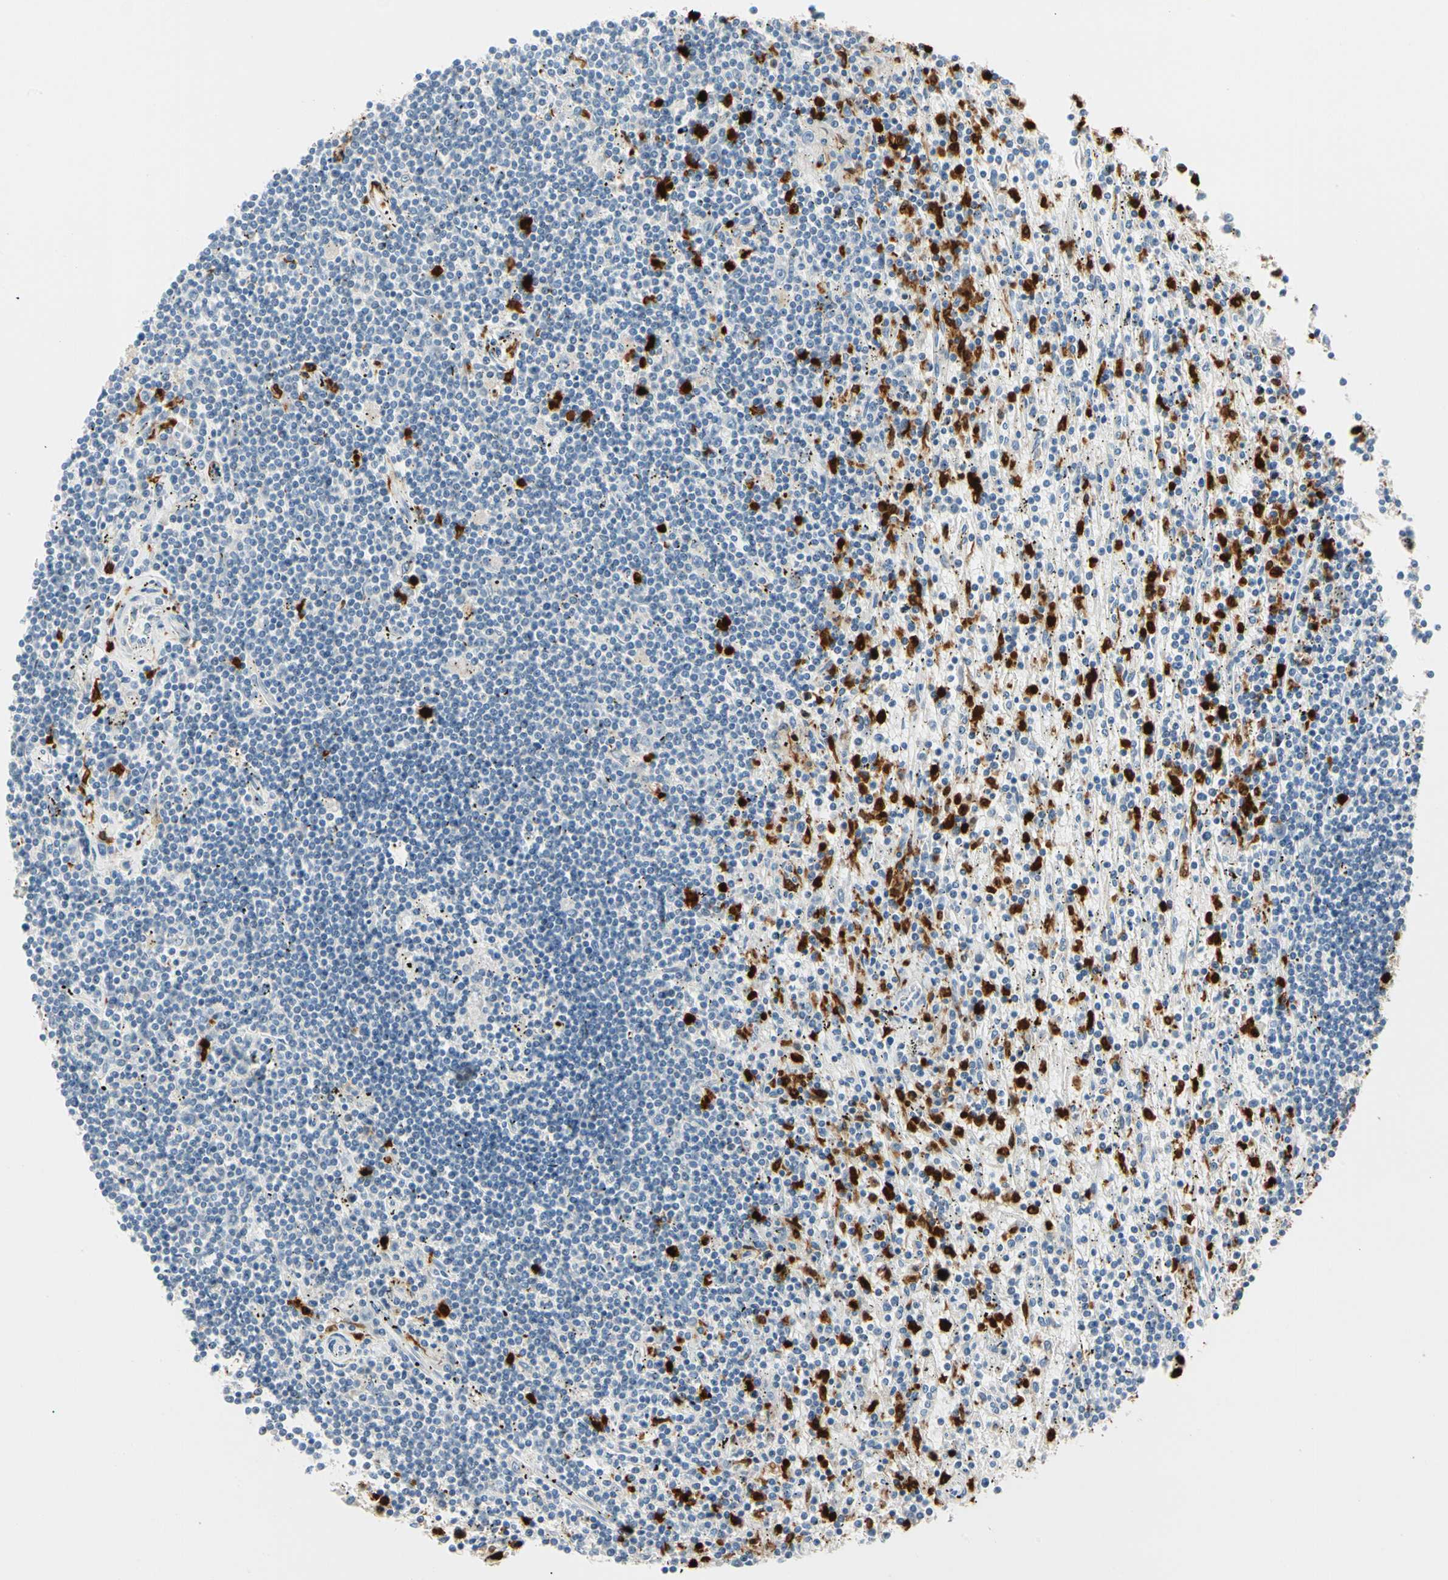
{"staining": {"intensity": "negative", "quantity": "none", "location": "none"}, "tissue": "lymphoma", "cell_type": "Tumor cells", "image_type": "cancer", "snomed": [{"axis": "morphology", "description": "Malignant lymphoma, non-Hodgkin's type, Low grade"}, {"axis": "topography", "description": "Spleen"}], "caption": "The photomicrograph reveals no staining of tumor cells in lymphoma.", "gene": "TRAF5", "patient": {"sex": "male", "age": 76}}